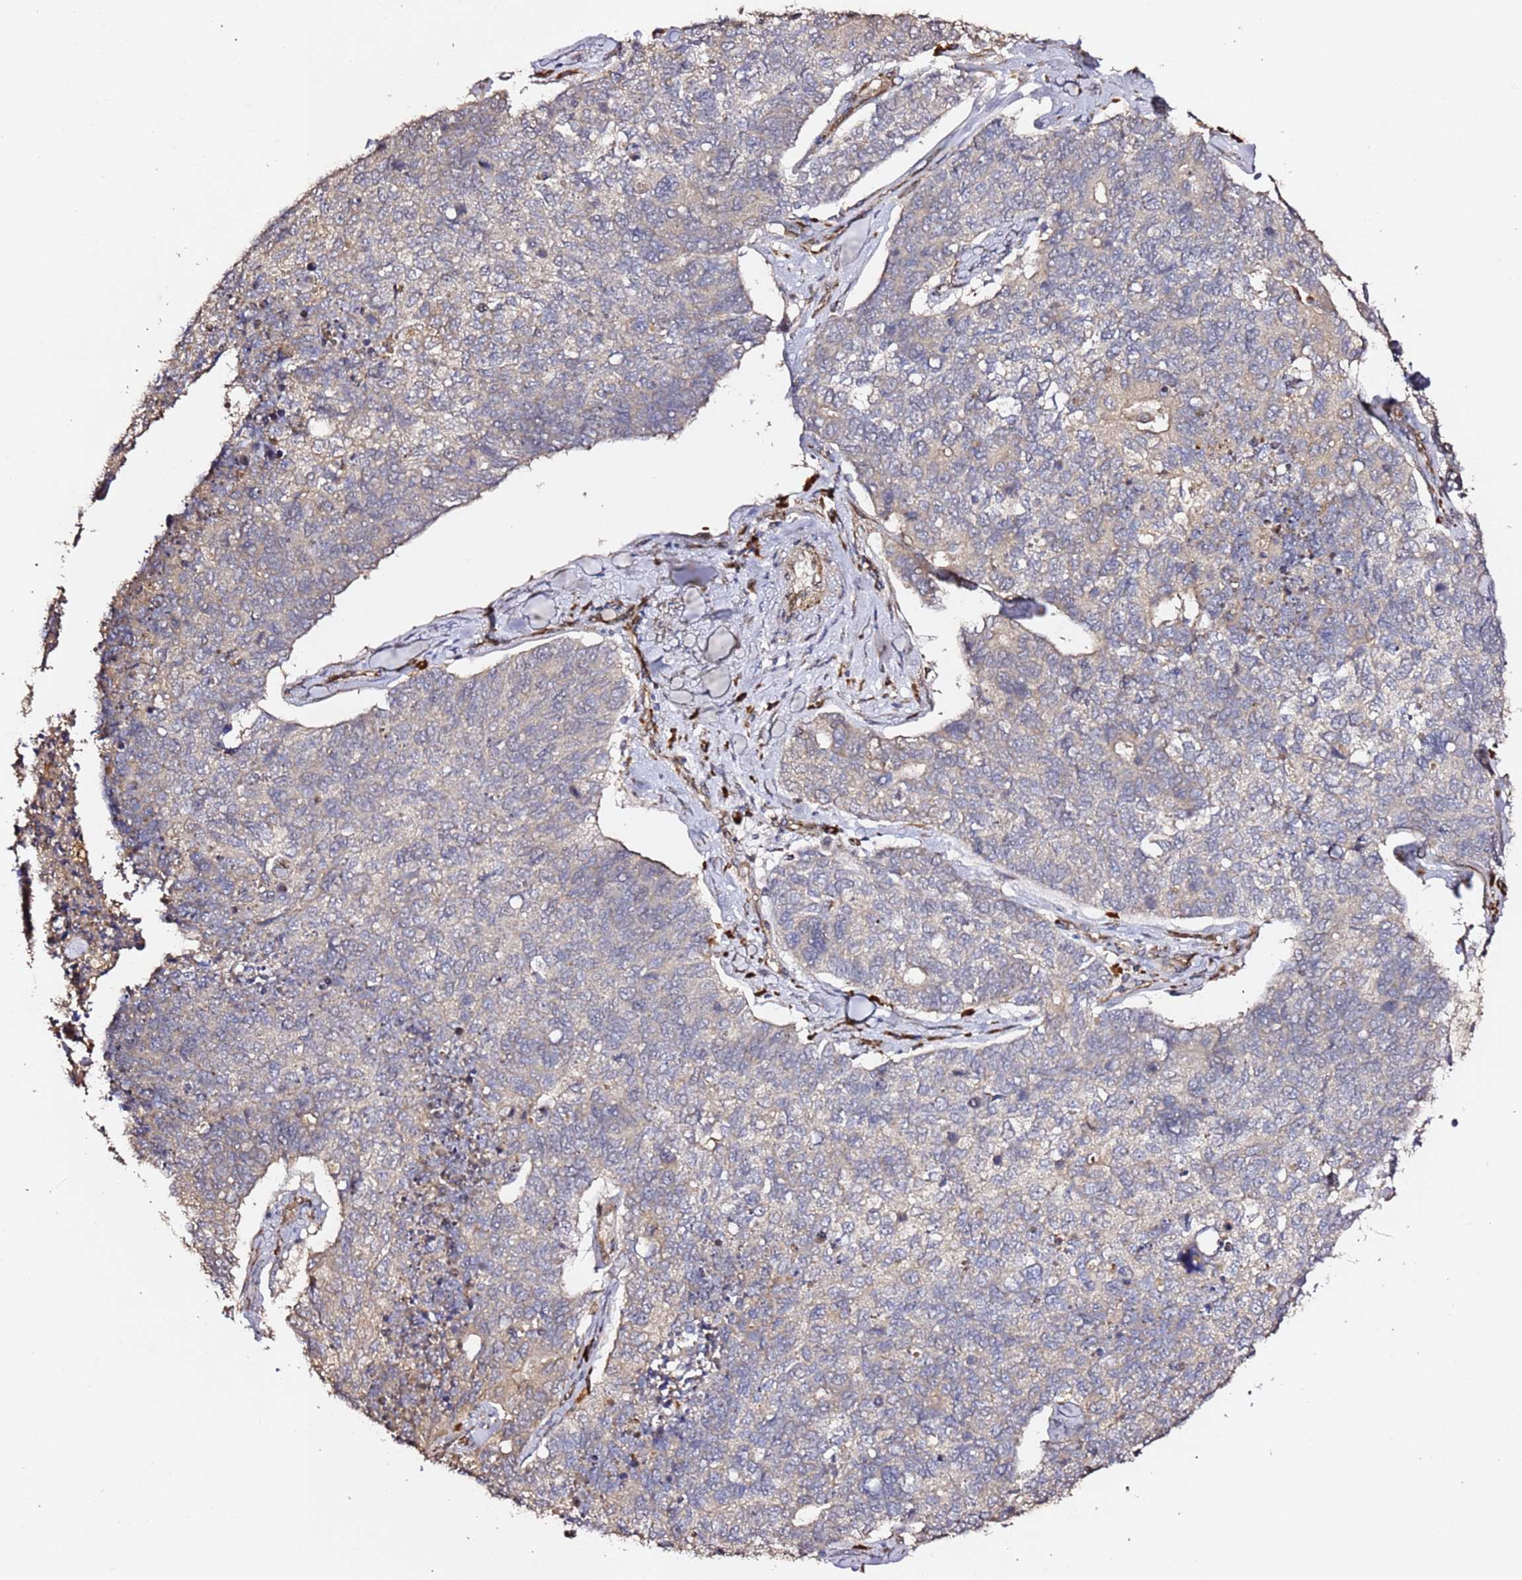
{"staining": {"intensity": "weak", "quantity": "<25%", "location": "cytoplasmic/membranous"}, "tissue": "cervical cancer", "cell_type": "Tumor cells", "image_type": "cancer", "snomed": [{"axis": "morphology", "description": "Squamous cell carcinoma, NOS"}, {"axis": "topography", "description": "Cervix"}], "caption": "A photomicrograph of cervical cancer stained for a protein exhibits no brown staining in tumor cells.", "gene": "HSD17B7", "patient": {"sex": "female", "age": 63}}